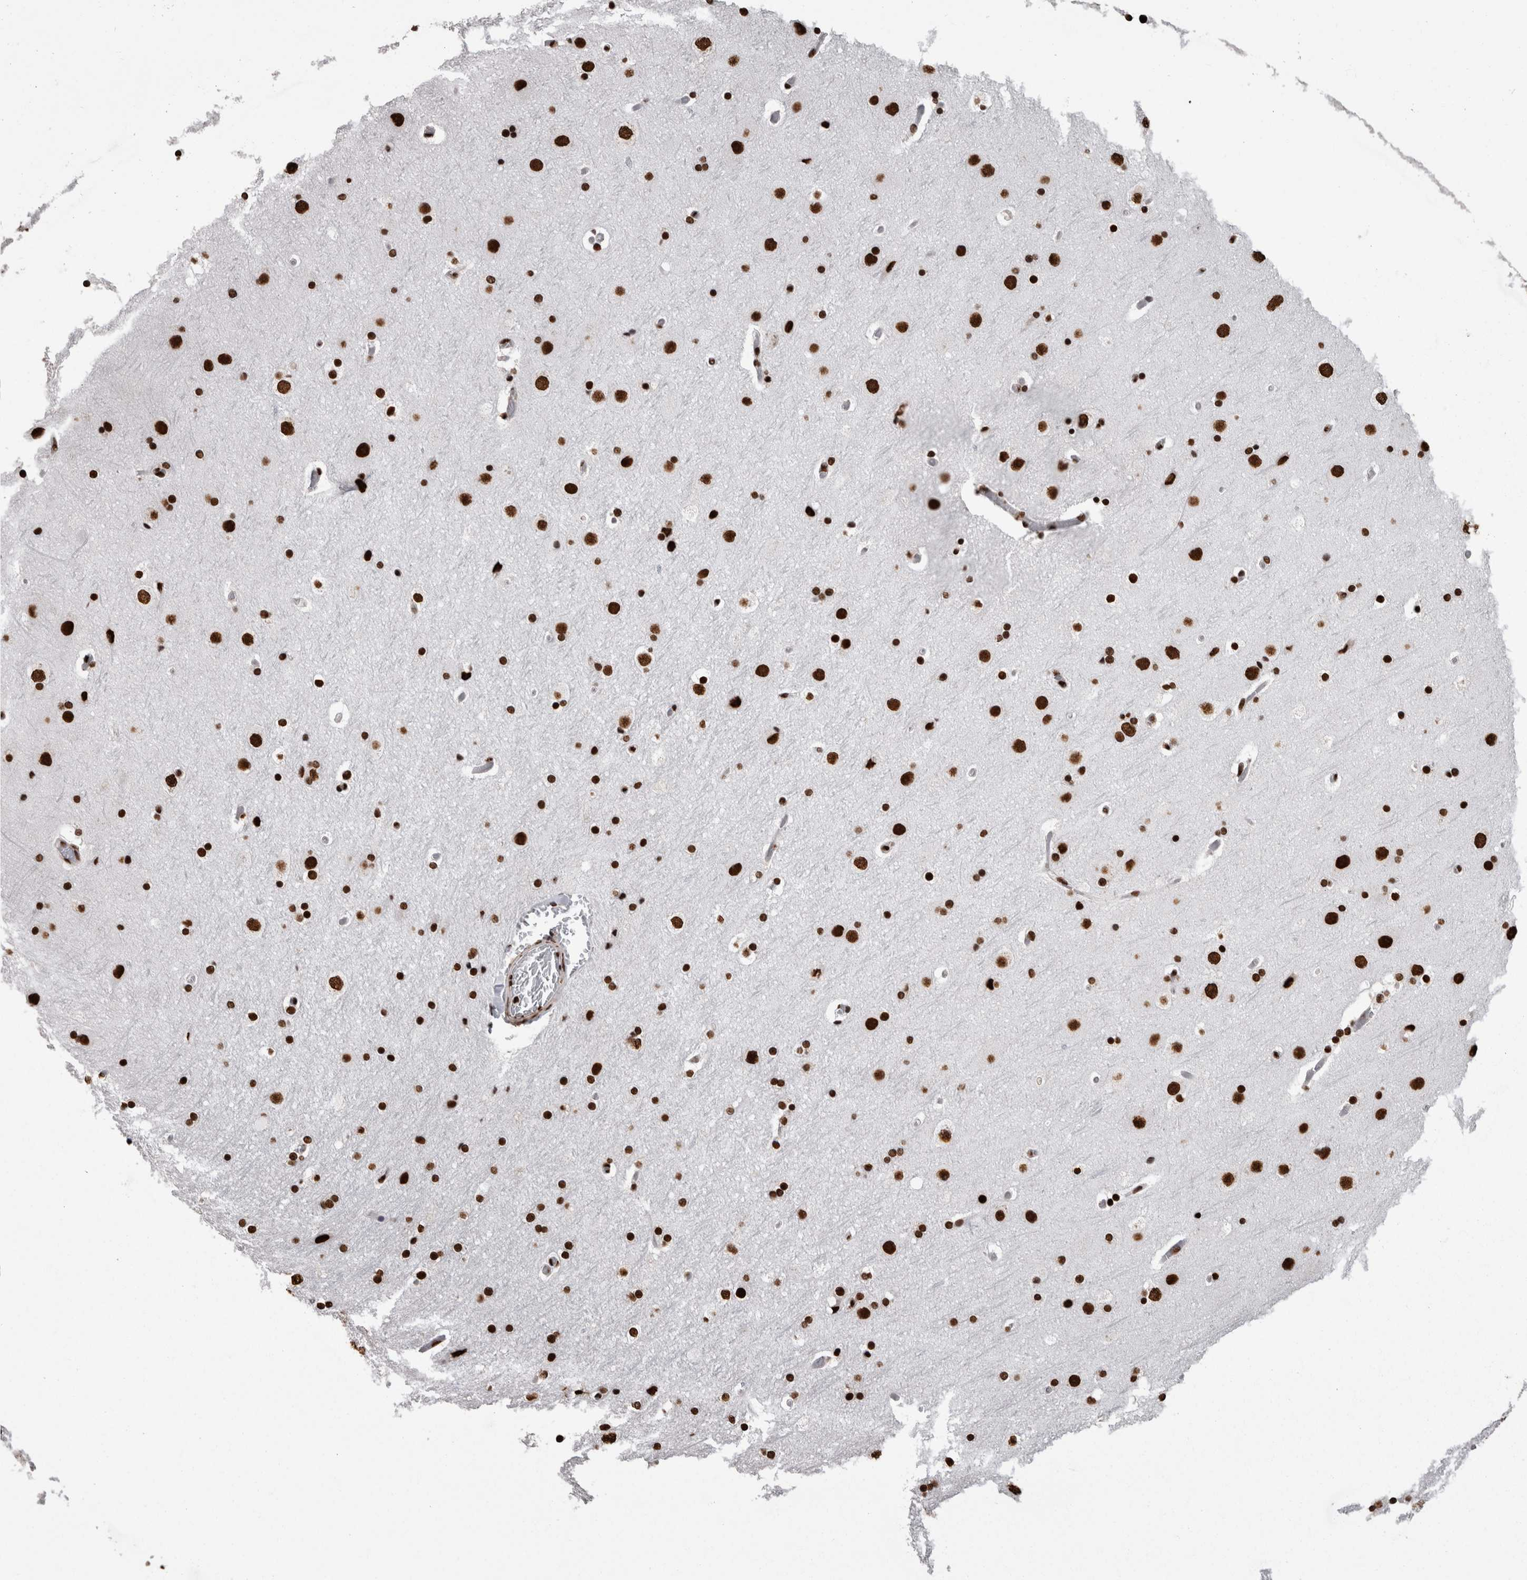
{"staining": {"intensity": "strong", "quantity": ">75%", "location": "nuclear"}, "tissue": "cerebral cortex", "cell_type": "Endothelial cells", "image_type": "normal", "snomed": [{"axis": "morphology", "description": "Normal tissue, NOS"}, {"axis": "topography", "description": "Cerebral cortex"}], "caption": "Immunohistochemical staining of normal cerebral cortex exhibits high levels of strong nuclear positivity in about >75% of endothelial cells.", "gene": "HNRNPM", "patient": {"sex": "male", "age": 57}}